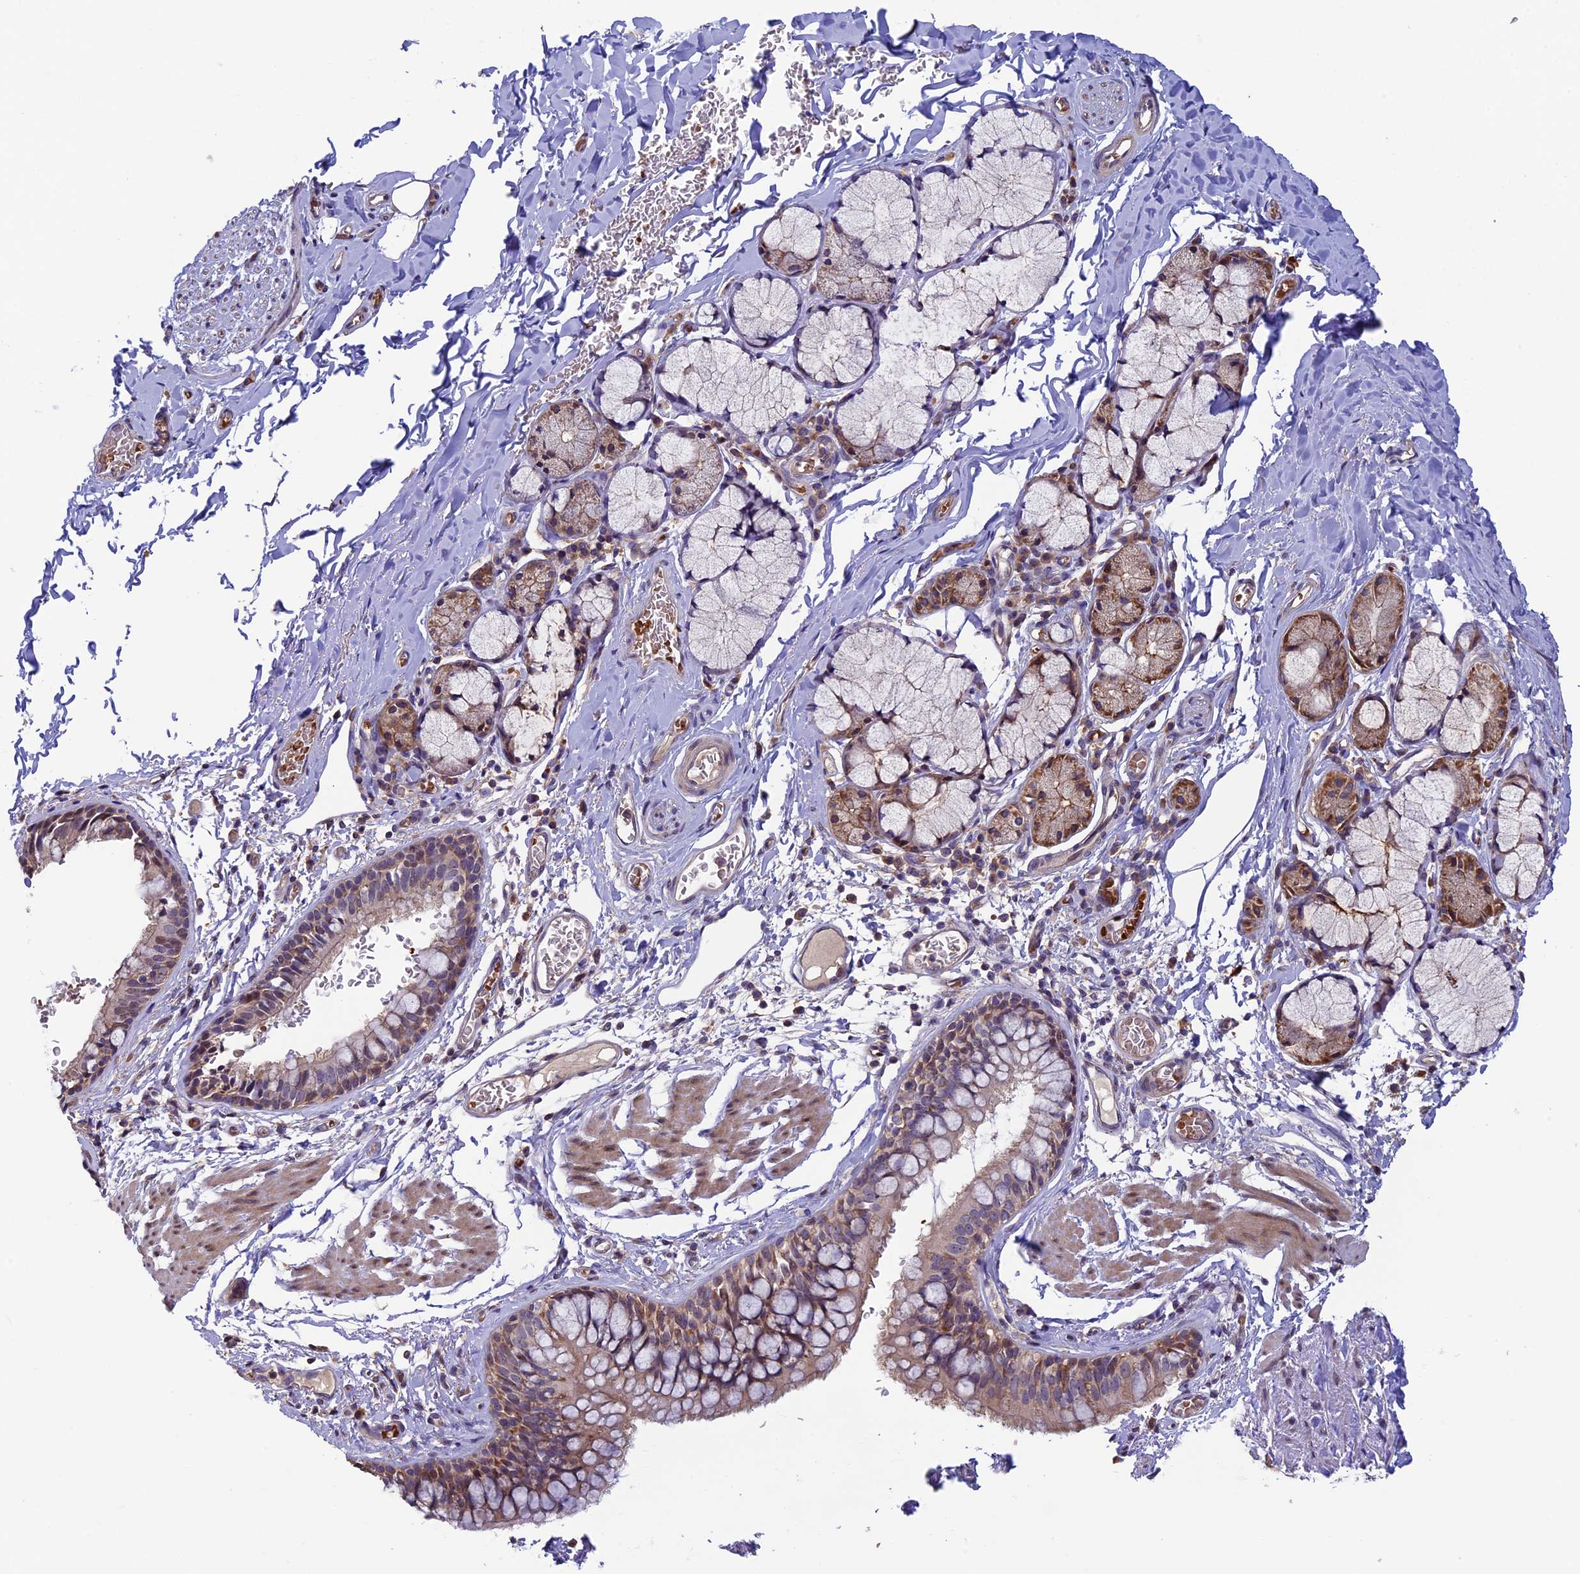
{"staining": {"intensity": "moderate", "quantity": ">75%", "location": "cytoplasmic/membranous"}, "tissue": "bronchus", "cell_type": "Respiratory epithelial cells", "image_type": "normal", "snomed": [{"axis": "morphology", "description": "Normal tissue, NOS"}, {"axis": "topography", "description": "Cartilage tissue"}, {"axis": "topography", "description": "Bronchus"}], "caption": "Immunohistochemical staining of unremarkable bronchus displays moderate cytoplasmic/membranous protein positivity in approximately >75% of respiratory epithelial cells. The staining was performed using DAB, with brown indicating positive protein expression. Nuclei are stained blue with hematoxylin.", "gene": "CCDC9B", "patient": {"sex": "female", "age": 36}}